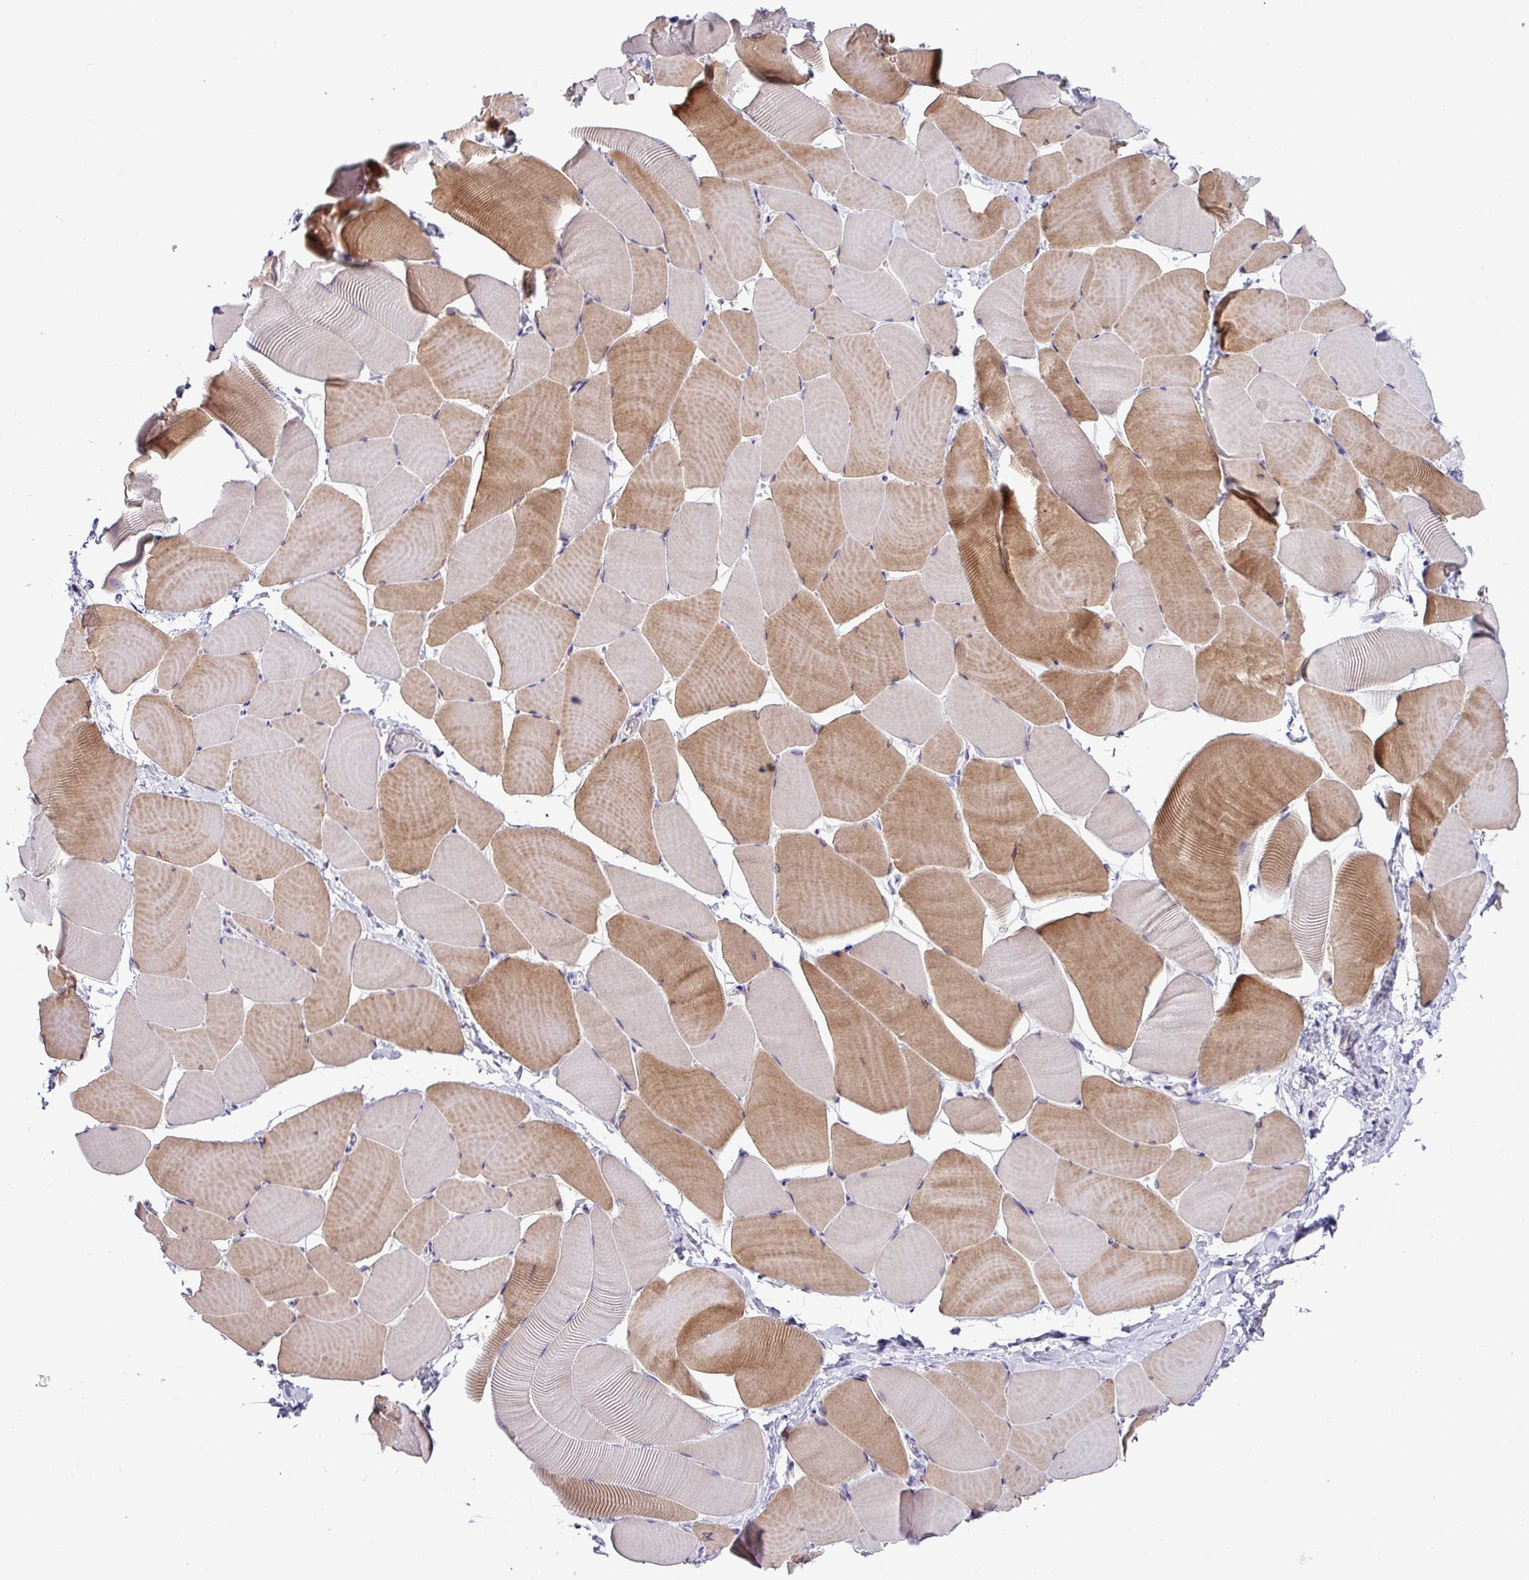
{"staining": {"intensity": "moderate", "quantity": "25%-75%", "location": "cytoplasmic/membranous"}, "tissue": "skeletal muscle", "cell_type": "Myocytes", "image_type": "normal", "snomed": [{"axis": "morphology", "description": "Normal tissue, NOS"}, {"axis": "topography", "description": "Skeletal muscle"}], "caption": "Skeletal muscle stained with immunohistochemistry (IHC) reveals moderate cytoplasmic/membranous positivity in about 25%-75% of myocytes. The staining is performed using DAB brown chromogen to label protein expression. The nuclei are counter-stained blue using hematoxylin.", "gene": "RGS16", "patient": {"sex": "male", "age": 25}}